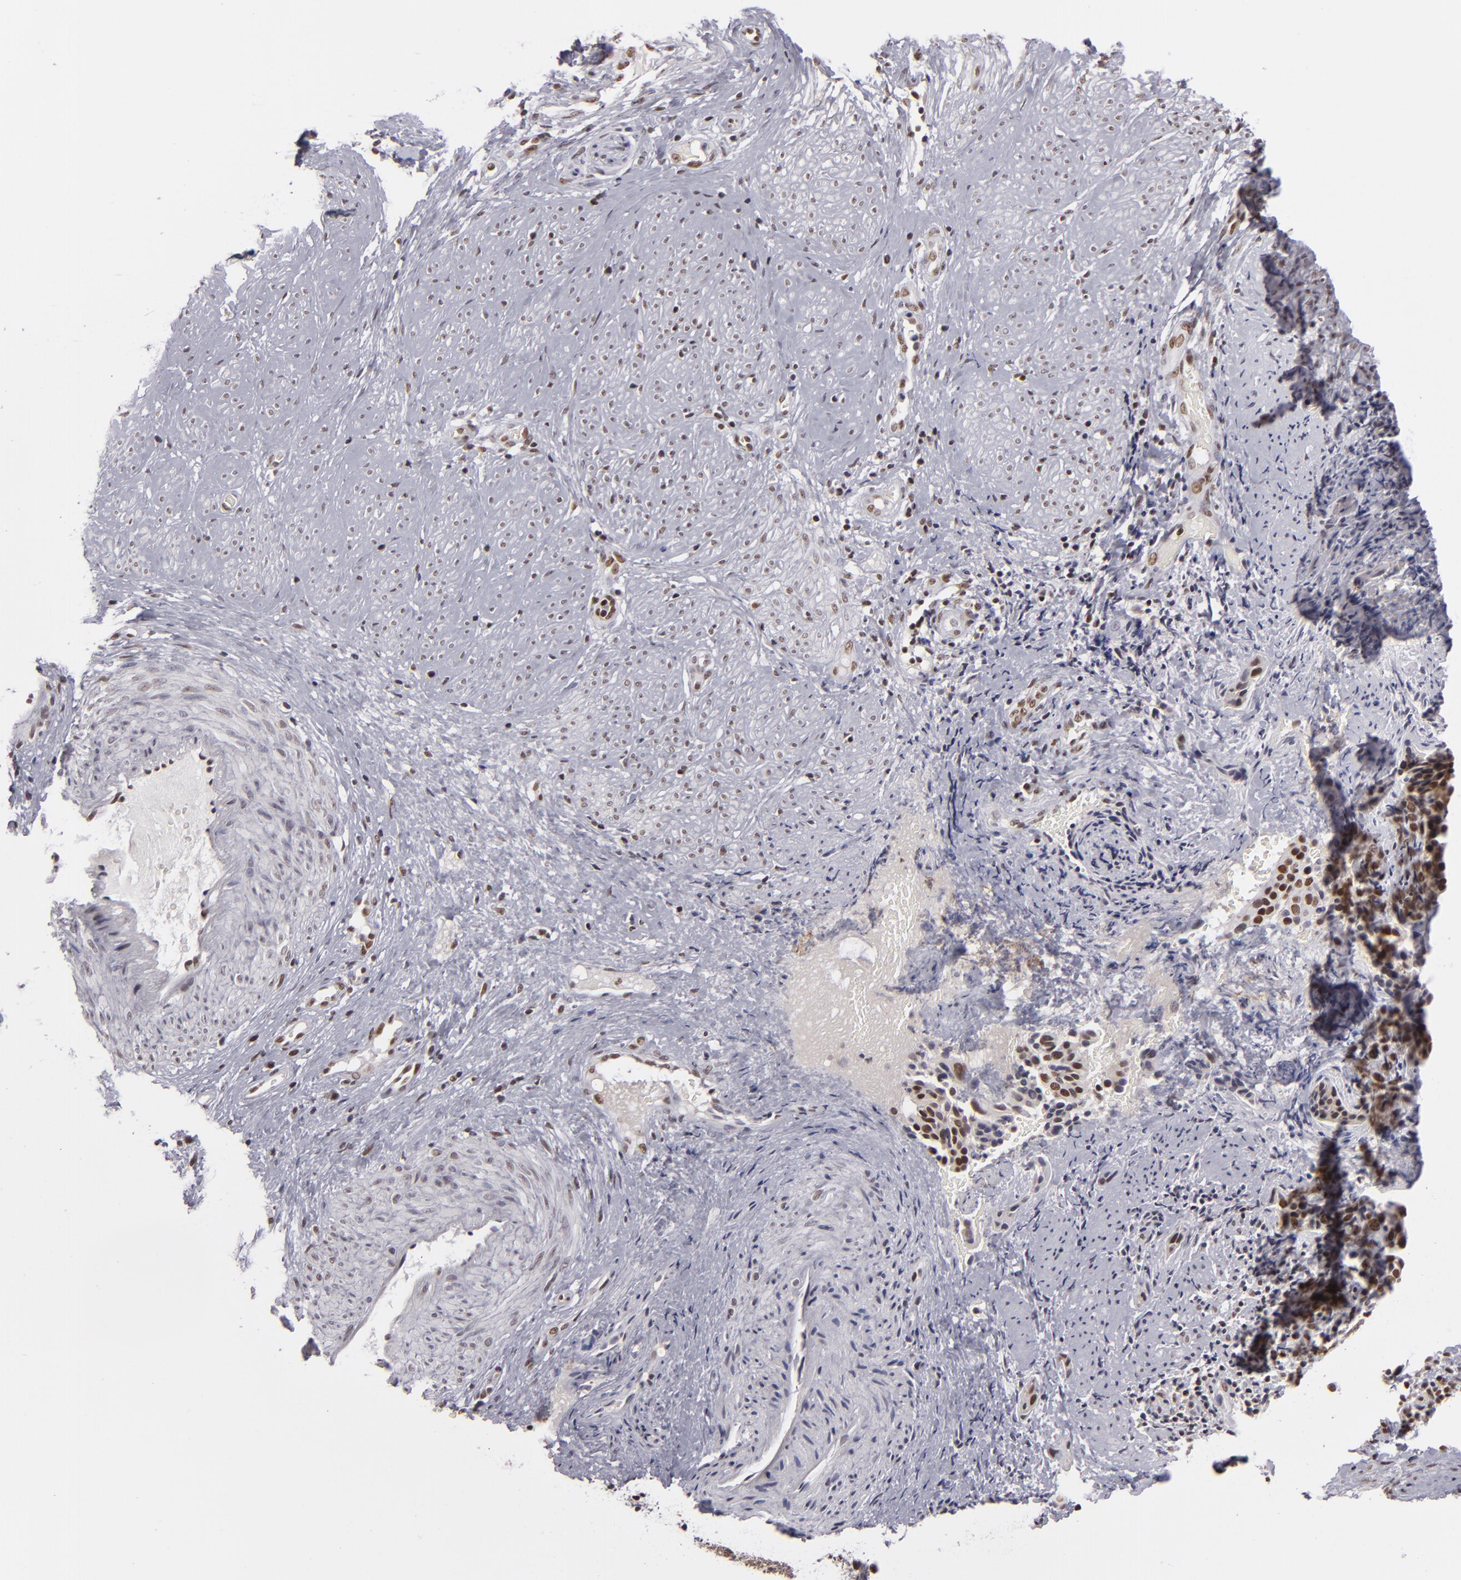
{"staining": {"intensity": "strong", "quantity": ">75%", "location": "nuclear"}, "tissue": "cervical cancer", "cell_type": "Tumor cells", "image_type": "cancer", "snomed": [{"axis": "morphology", "description": "Squamous cell carcinoma, NOS"}, {"axis": "topography", "description": "Cervix"}], "caption": "Squamous cell carcinoma (cervical) stained with a protein marker demonstrates strong staining in tumor cells.", "gene": "DAXX", "patient": {"sex": "female", "age": 31}}